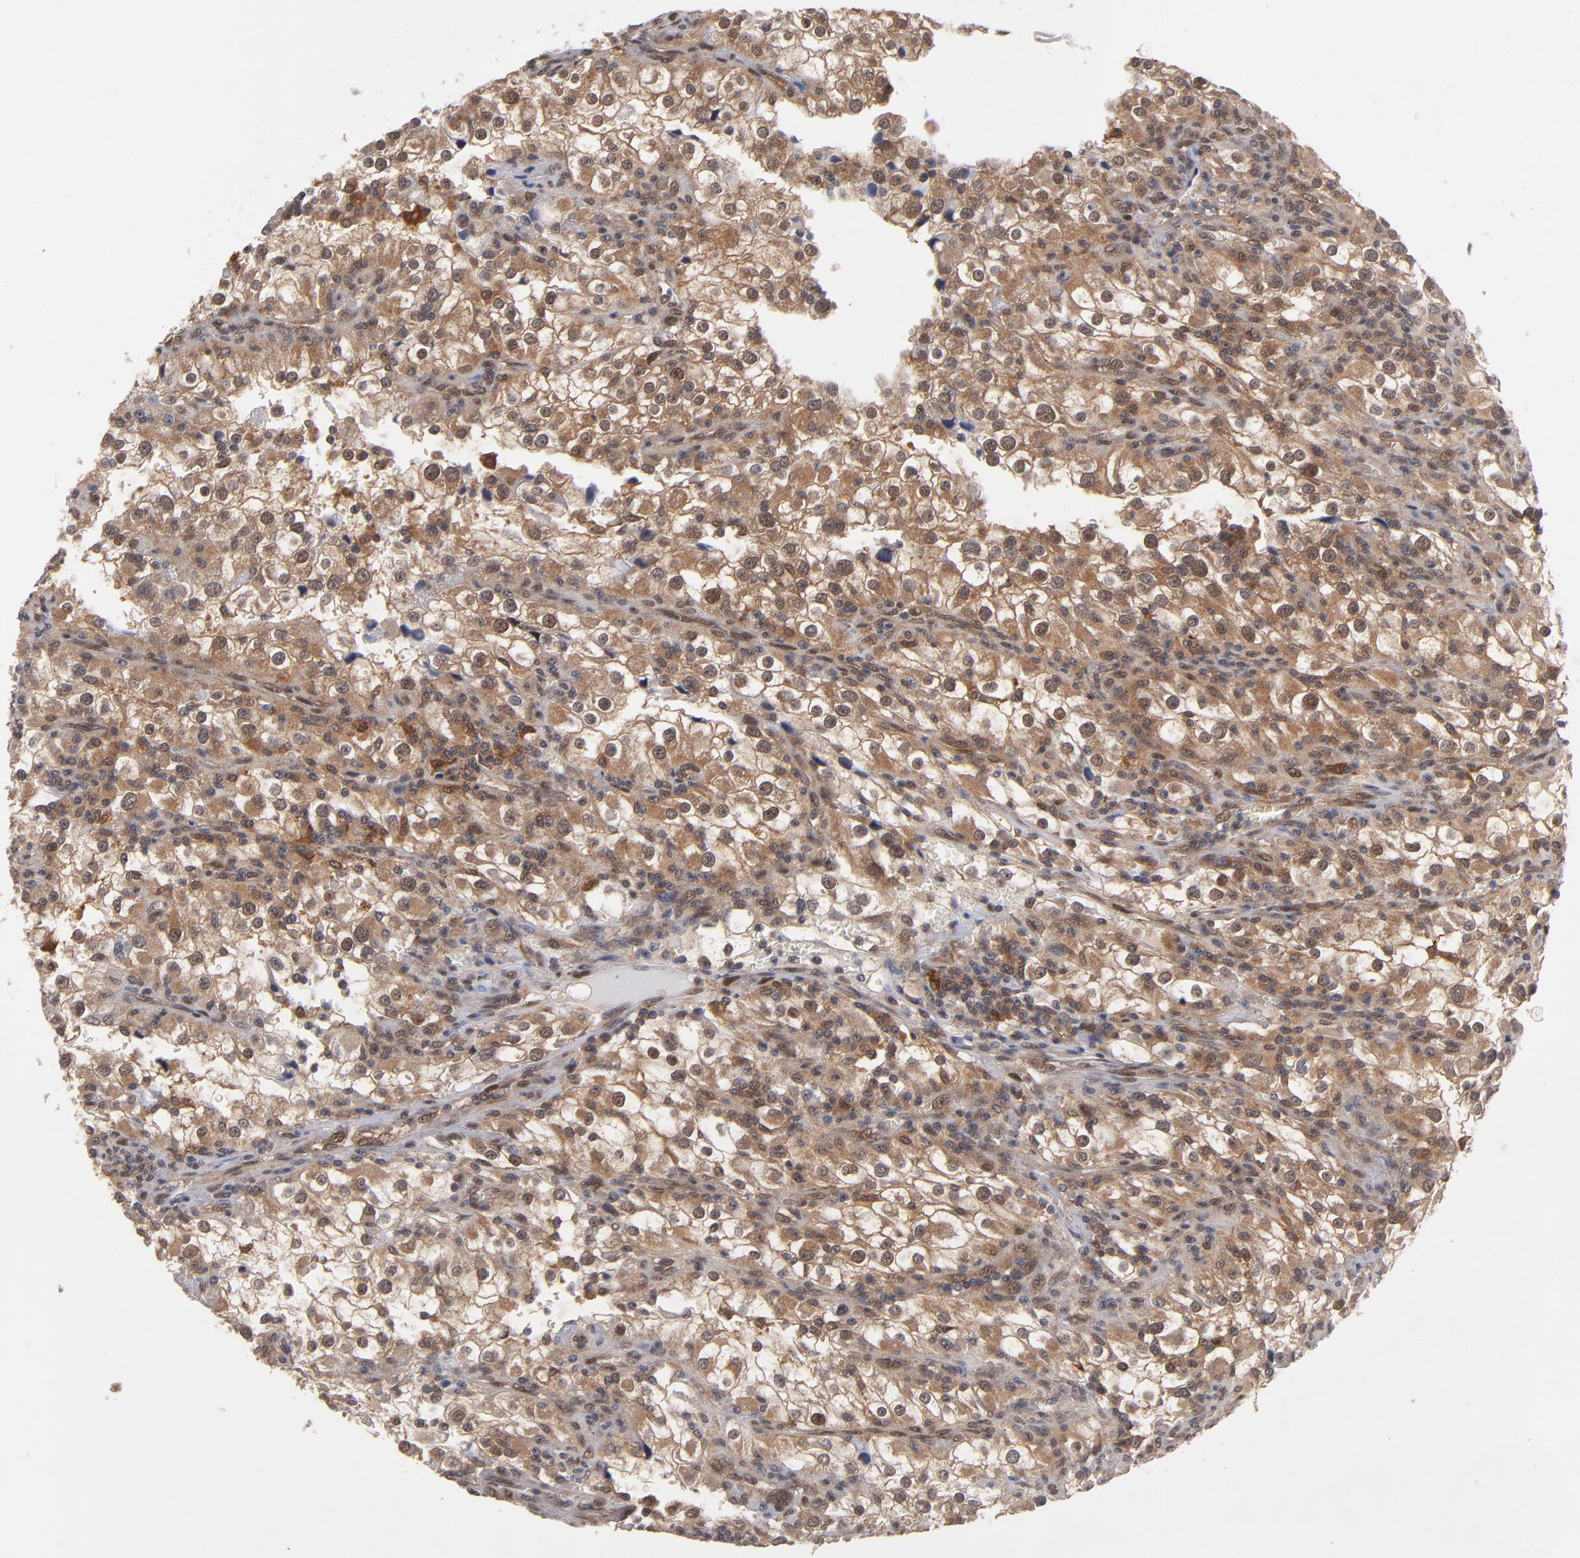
{"staining": {"intensity": "moderate", "quantity": ">75%", "location": "cytoplasmic/membranous,nuclear"}, "tissue": "renal cancer", "cell_type": "Tumor cells", "image_type": "cancer", "snomed": [{"axis": "morphology", "description": "Adenocarcinoma, NOS"}, {"axis": "topography", "description": "Kidney"}], "caption": "Immunohistochemistry (DAB (3,3'-diaminobenzidine)) staining of renal cancer (adenocarcinoma) displays moderate cytoplasmic/membranous and nuclear protein expression in approximately >75% of tumor cells. The protein of interest is shown in brown color, while the nuclei are stained blue.", "gene": "HUWE1", "patient": {"sex": "female", "age": 52}}